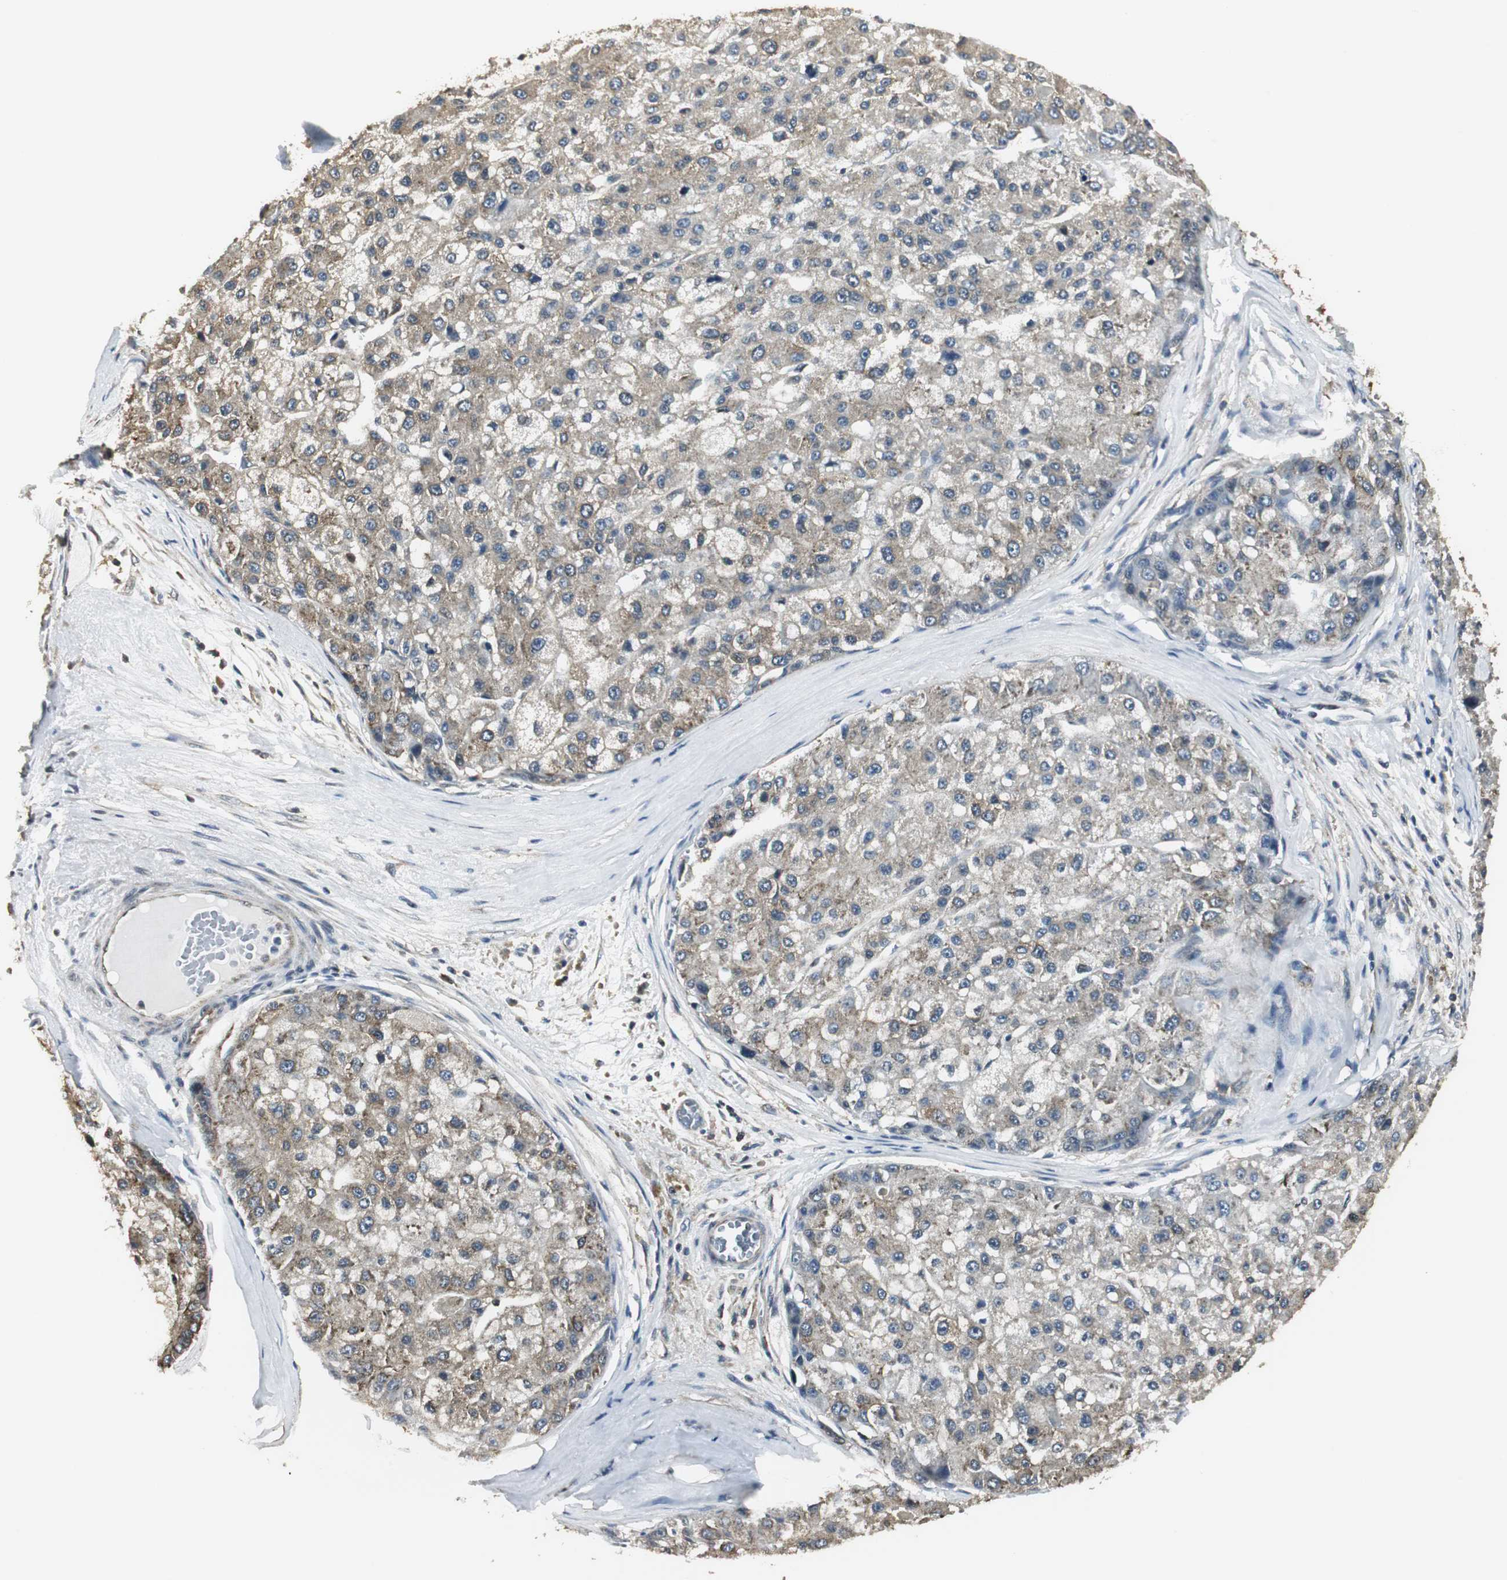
{"staining": {"intensity": "weak", "quantity": ">75%", "location": "cytoplasmic/membranous"}, "tissue": "liver cancer", "cell_type": "Tumor cells", "image_type": "cancer", "snomed": [{"axis": "morphology", "description": "Carcinoma, Hepatocellular, NOS"}, {"axis": "topography", "description": "Liver"}], "caption": "Tumor cells demonstrate low levels of weak cytoplasmic/membranous staining in about >75% of cells in human hepatocellular carcinoma (liver).", "gene": "CCT5", "patient": {"sex": "male", "age": 80}}